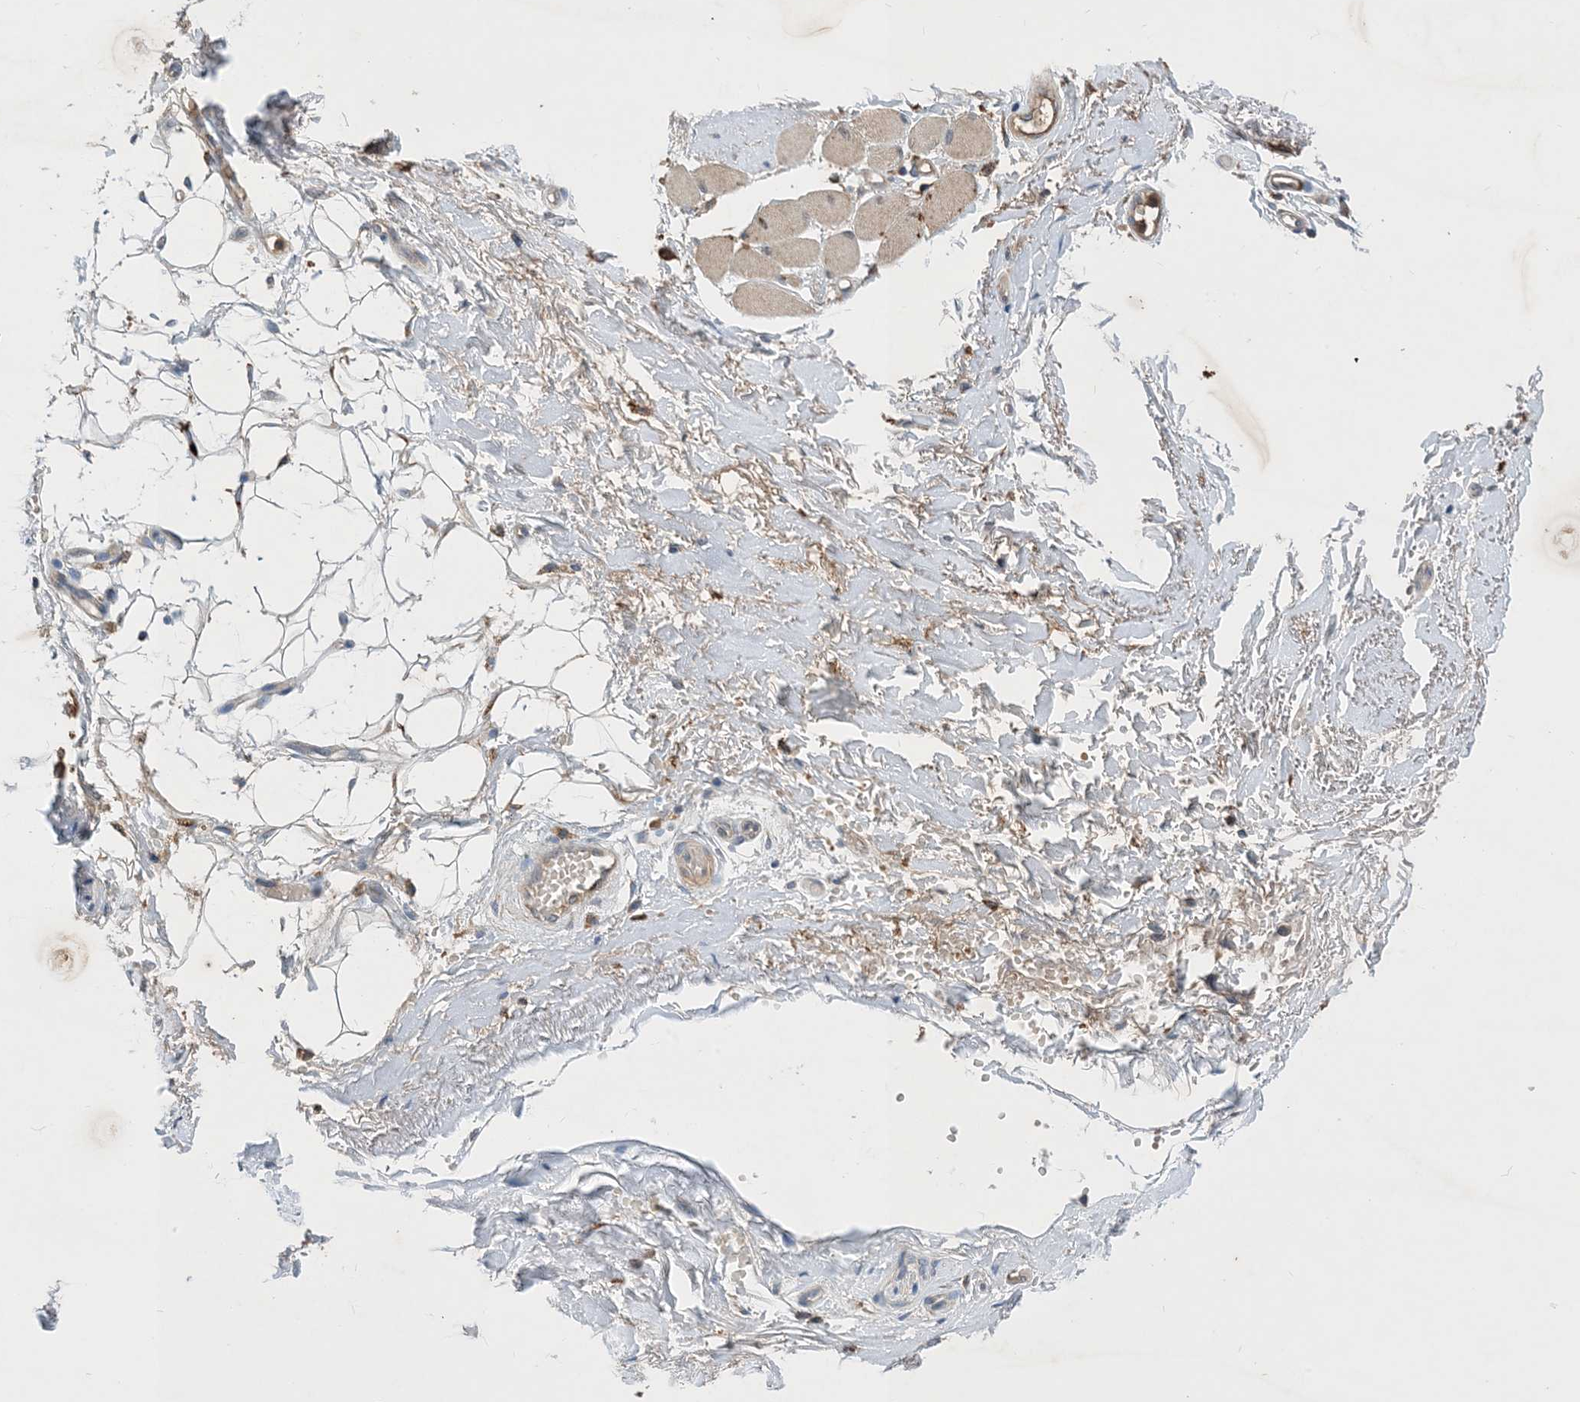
{"staining": {"intensity": "negative", "quantity": "none", "location": "none"}, "tissue": "adipose tissue", "cell_type": "Adipocytes", "image_type": "normal", "snomed": [{"axis": "morphology", "description": "Normal tissue, NOS"}, {"axis": "morphology", "description": "Basal cell carcinoma"}, {"axis": "topography", "description": "Skin"}], "caption": "DAB immunohistochemical staining of benign adipose tissue reveals no significant positivity in adipocytes. The staining was performed using DAB to visualize the protein expression in brown, while the nuclei were stained in blue with hematoxylin (Magnification: 20x).", "gene": "STK19", "patient": {"sex": "female", "age": 89}}